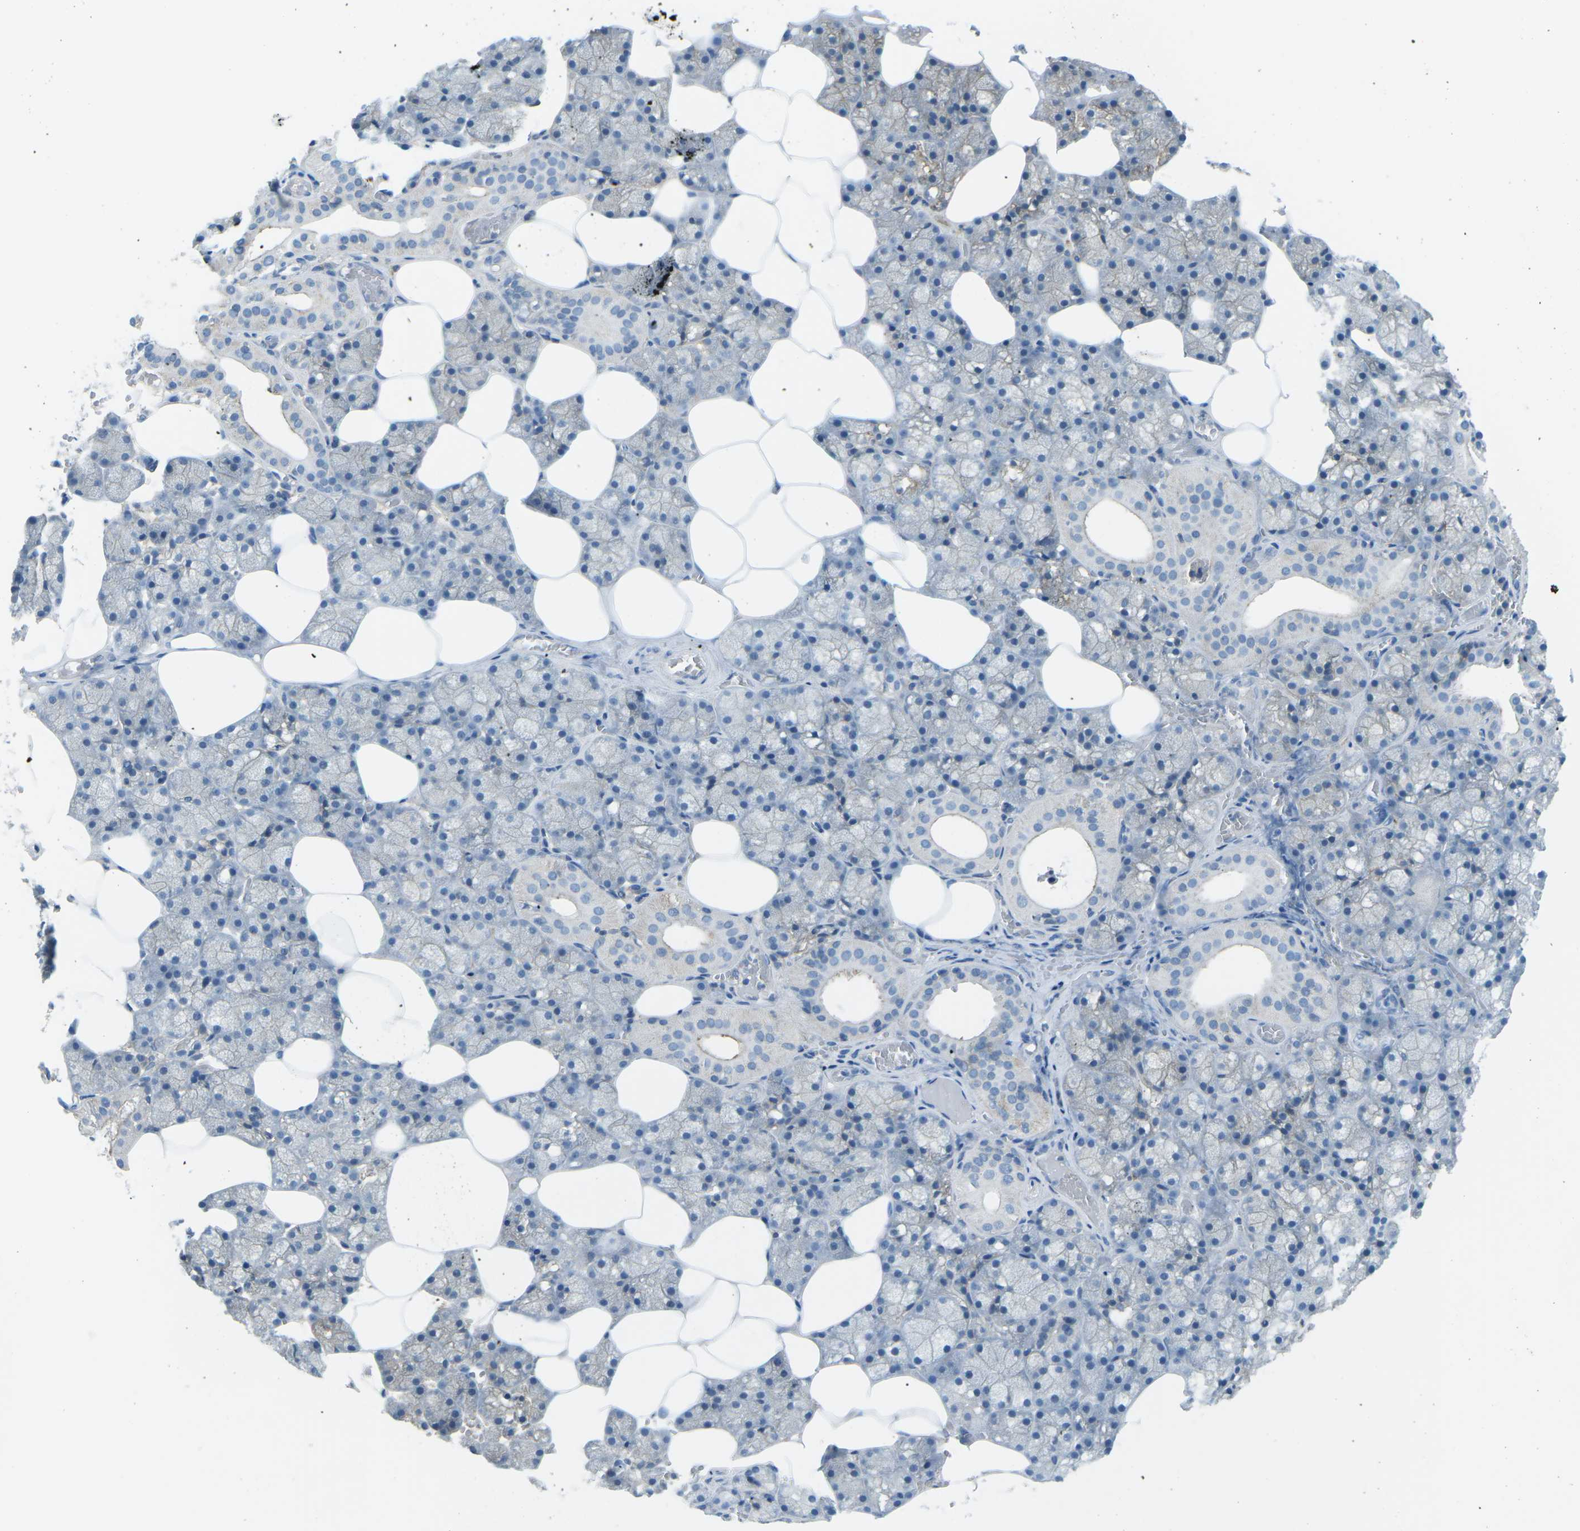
{"staining": {"intensity": "weak", "quantity": "<25%", "location": "cytoplasmic/membranous"}, "tissue": "salivary gland", "cell_type": "Glandular cells", "image_type": "normal", "snomed": [{"axis": "morphology", "description": "Normal tissue, NOS"}, {"axis": "topography", "description": "Salivary gland"}], "caption": "Glandular cells show no significant protein staining in normal salivary gland.", "gene": "CD47", "patient": {"sex": "male", "age": 62}}